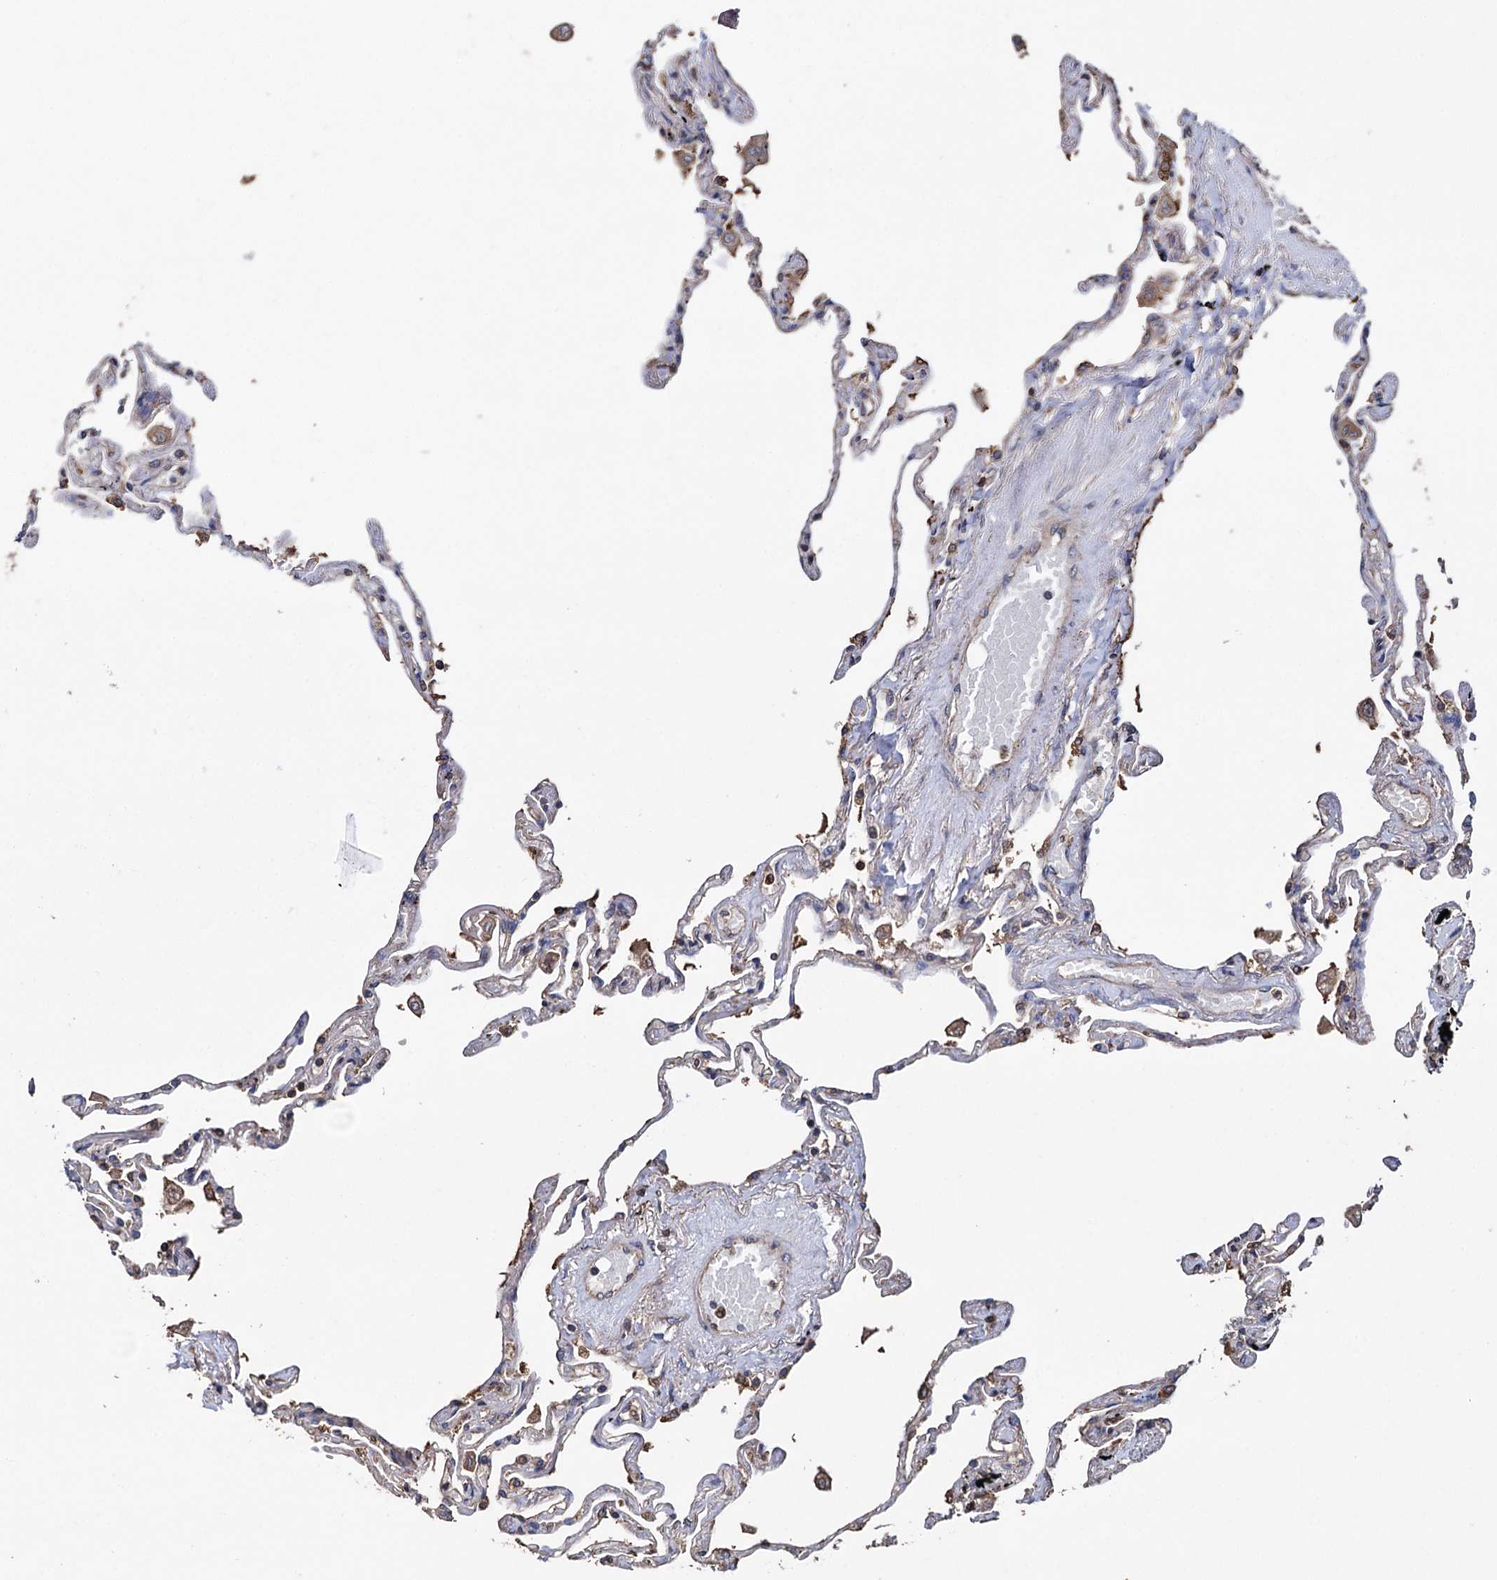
{"staining": {"intensity": "moderate", "quantity": "25%-75%", "location": "cytoplasmic/membranous"}, "tissue": "lung", "cell_type": "Alveolar cells", "image_type": "normal", "snomed": [{"axis": "morphology", "description": "Normal tissue, NOS"}, {"axis": "topography", "description": "Lung"}], "caption": "The micrograph reveals a brown stain indicating the presence of a protein in the cytoplasmic/membranous of alveolar cells in lung.", "gene": "STING1", "patient": {"sex": "female", "age": 67}}